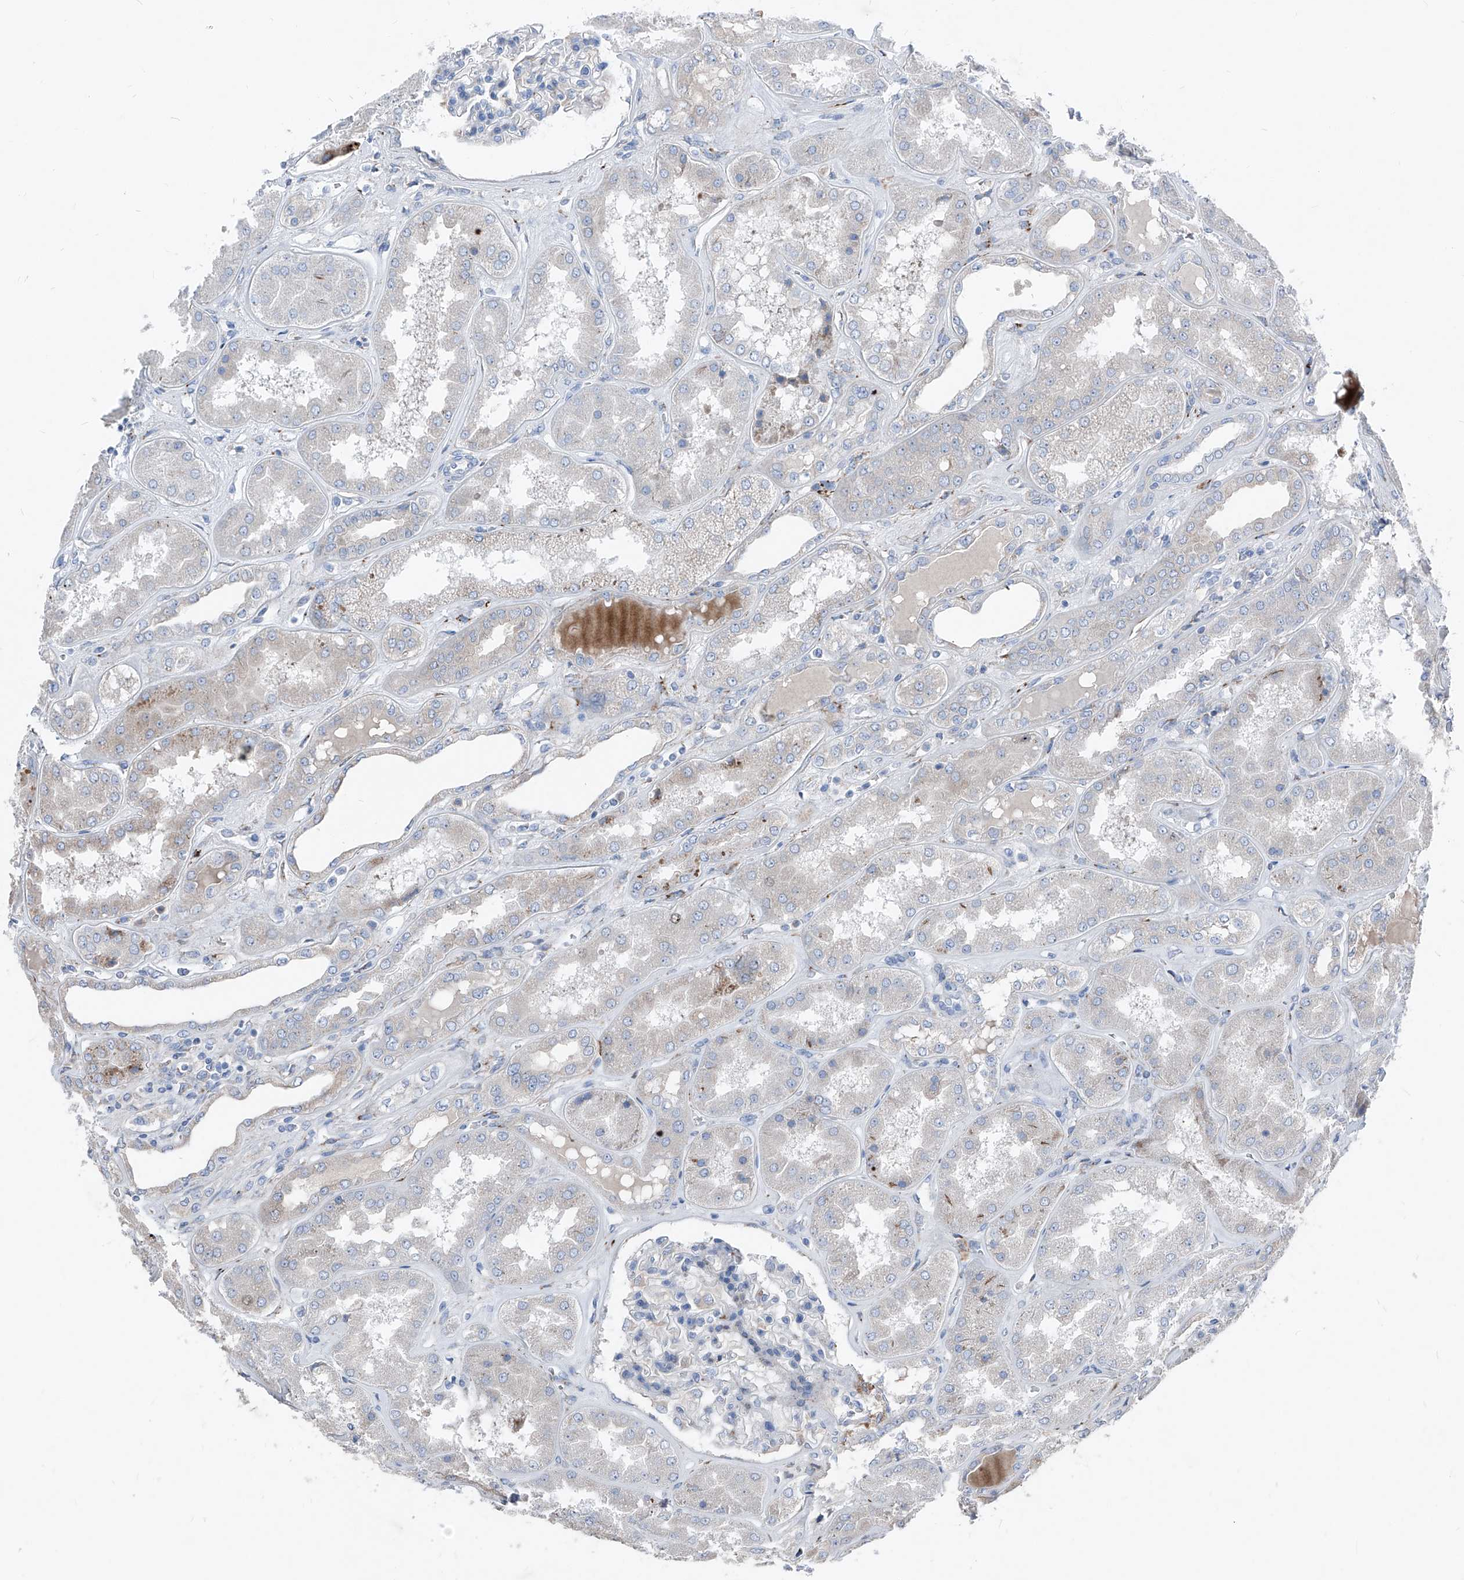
{"staining": {"intensity": "negative", "quantity": "none", "location": "none"}, "tissue": "kidney", "cell_type": "Cells in glomeruli", "image_type": "normal", "snomed": [{"axis": "morphology", "description": "Normal tissue, NOS"}, {"axis": "topography", "description": "Kidney"}], "caption": "Immunohistochemical staining of normal kidney exhibits no significant expression in cells in glomeruli.", "gene": "IFI27", "patient": {"sex": "female", "age": 56}}